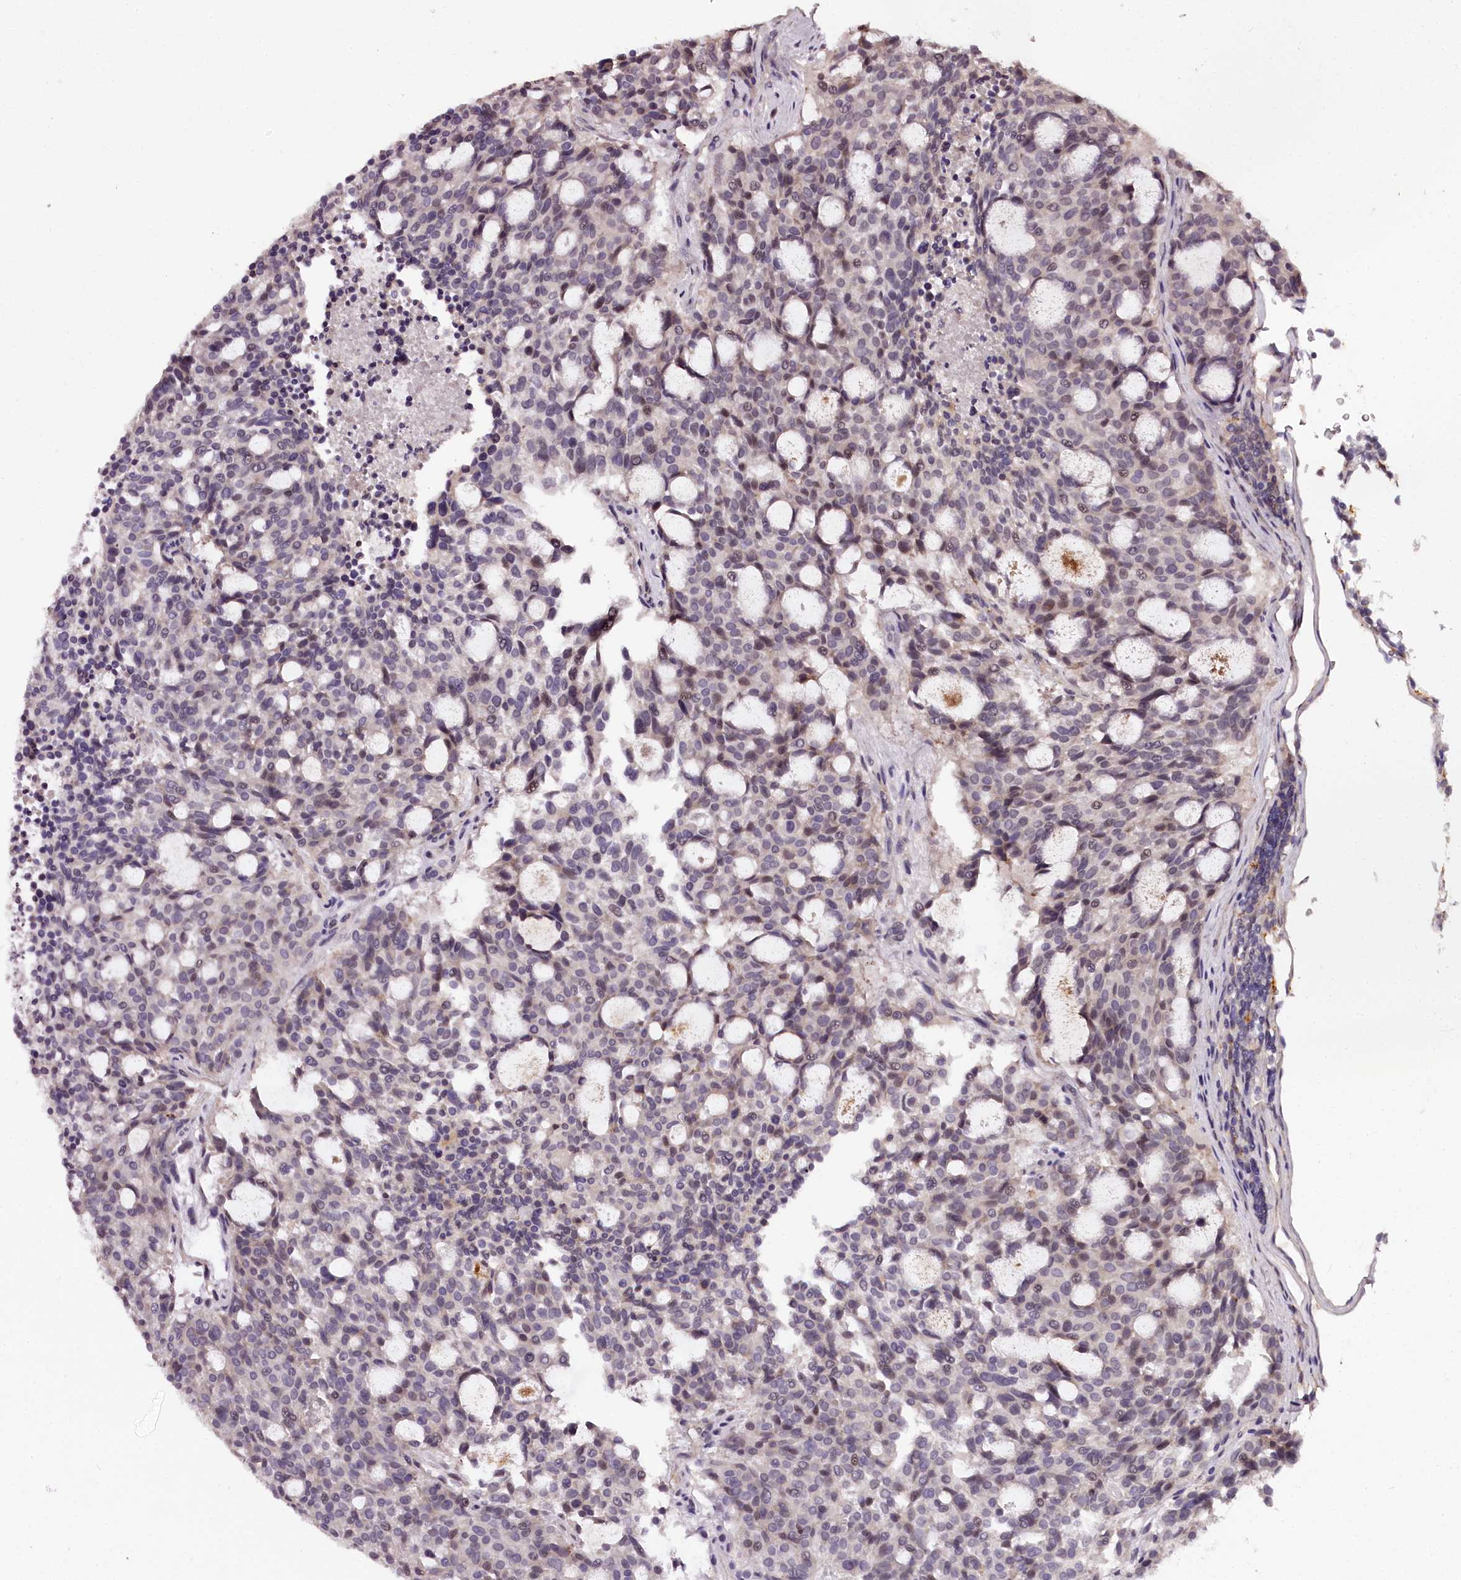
{"staining": {"intensity": "negative", "quantity": "none", "location": "none"}, "tissue": "carcinoid", "cell_type": "Tumor cells", "image_type": "cancer", "snomed": [{"axis": "morphology", "description": "Carcinoid, malignant, NOS"}, {"axis": "topography", "description": "Pancreas"}], "caption": "High magnification brightfield microscopy of malignant carcinoid stained with DAB (3,3'-diaminobenzidine) (brown) and counterstained with hematoxylin (blue): tumor cells show no significant expression.", "gene": "MAML3", "patient": {"sex": "female", "age": 54}}